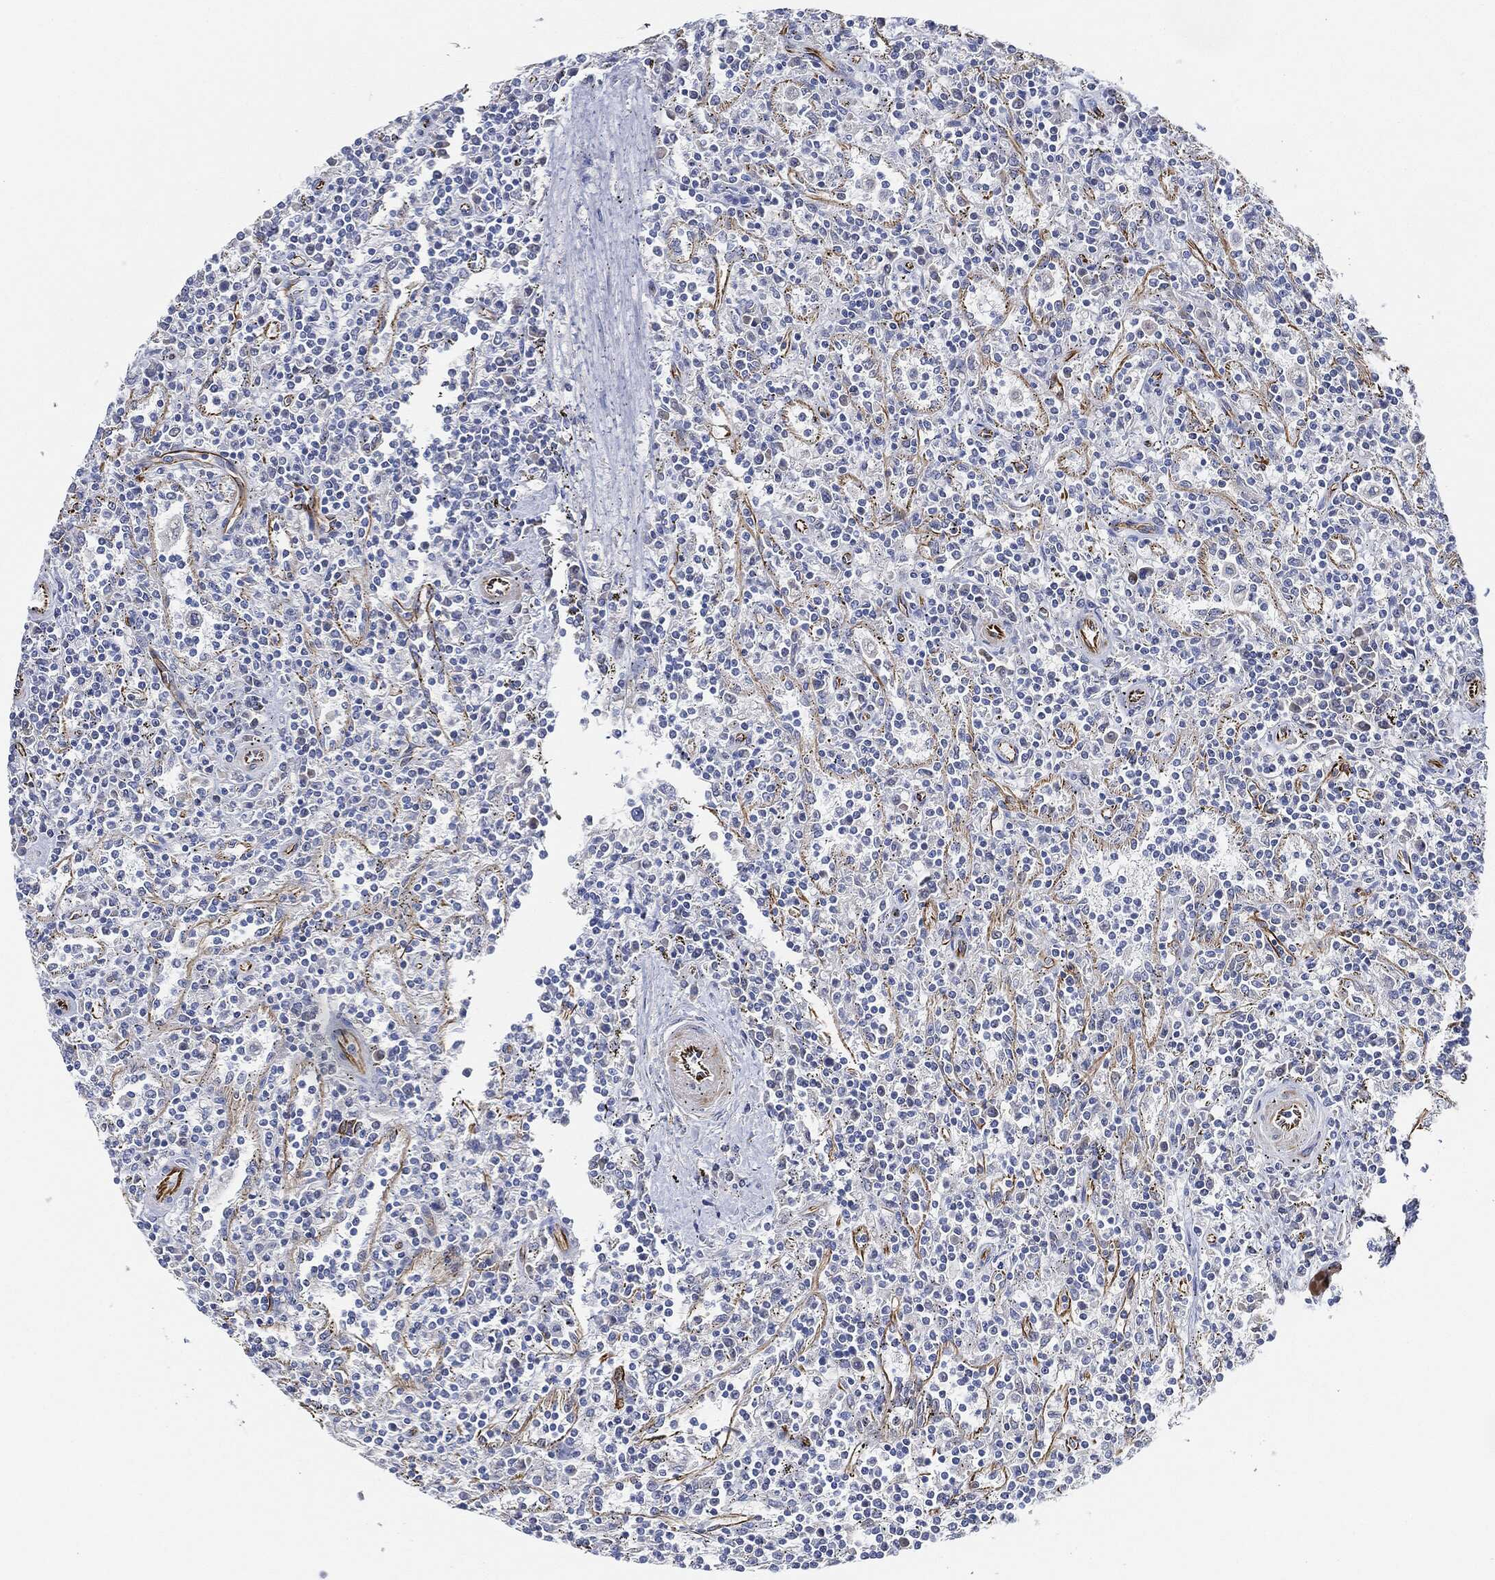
{"staining": {"intensity": "negative", "quantity": "none", "location": "none"}, "tissue": "lymphoma", "cell_type": "Tumor cells", "image_type": "cancer", "snomed": [{"axis": "morphology", "description": "Malignant lymphoma, non-Hodgkin's type, Low grade"}, {"axis": "topography", "description": "Spleen"}], "caption": "Micrograph shows no significant protein positivity in tumor cells of lymphoma.", "gene": "THSD1", "patient": {"sex": "male", "age": 62}}